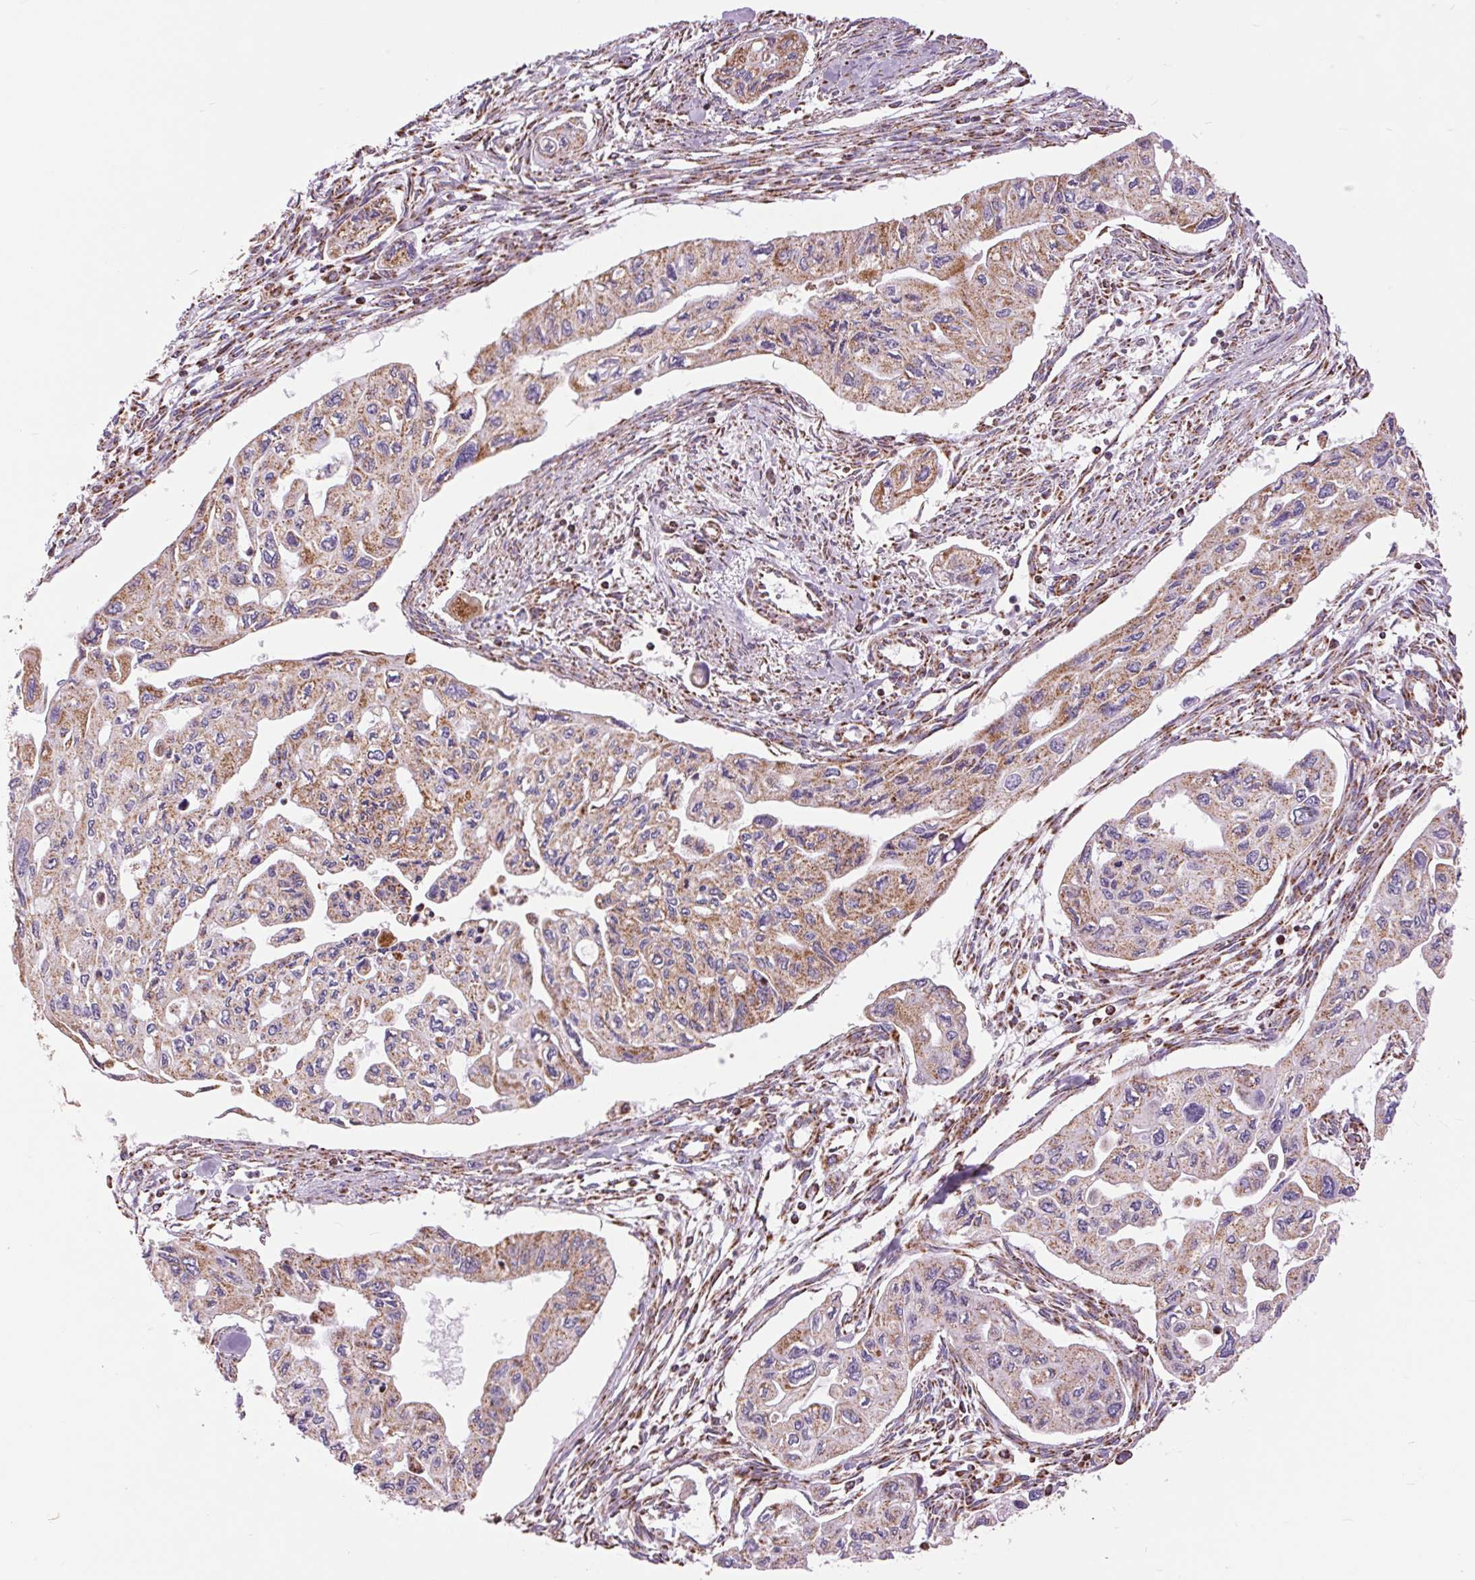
{"staining": {"intensity": "weak", "quantity": ">75%", "location": "cytoplasmic/membranous"}, "tissue": "pancreatic cancer", "cell_type": "Tumor cells", "image_type": "cancer", "snomed": [{"axis": "morphology", "description": "Adenocarcinoma, NOS"}, {"axis": "topography", "description": "Pancreas"}], "caption": "Human pancreatic cancer stained with a brown dye reveals weak cytoplasmic/membranous positive positivity in about >75% of tumor cells.", "gene": "ATP5PB", "patient": {"sex": "female", "age": 76}}